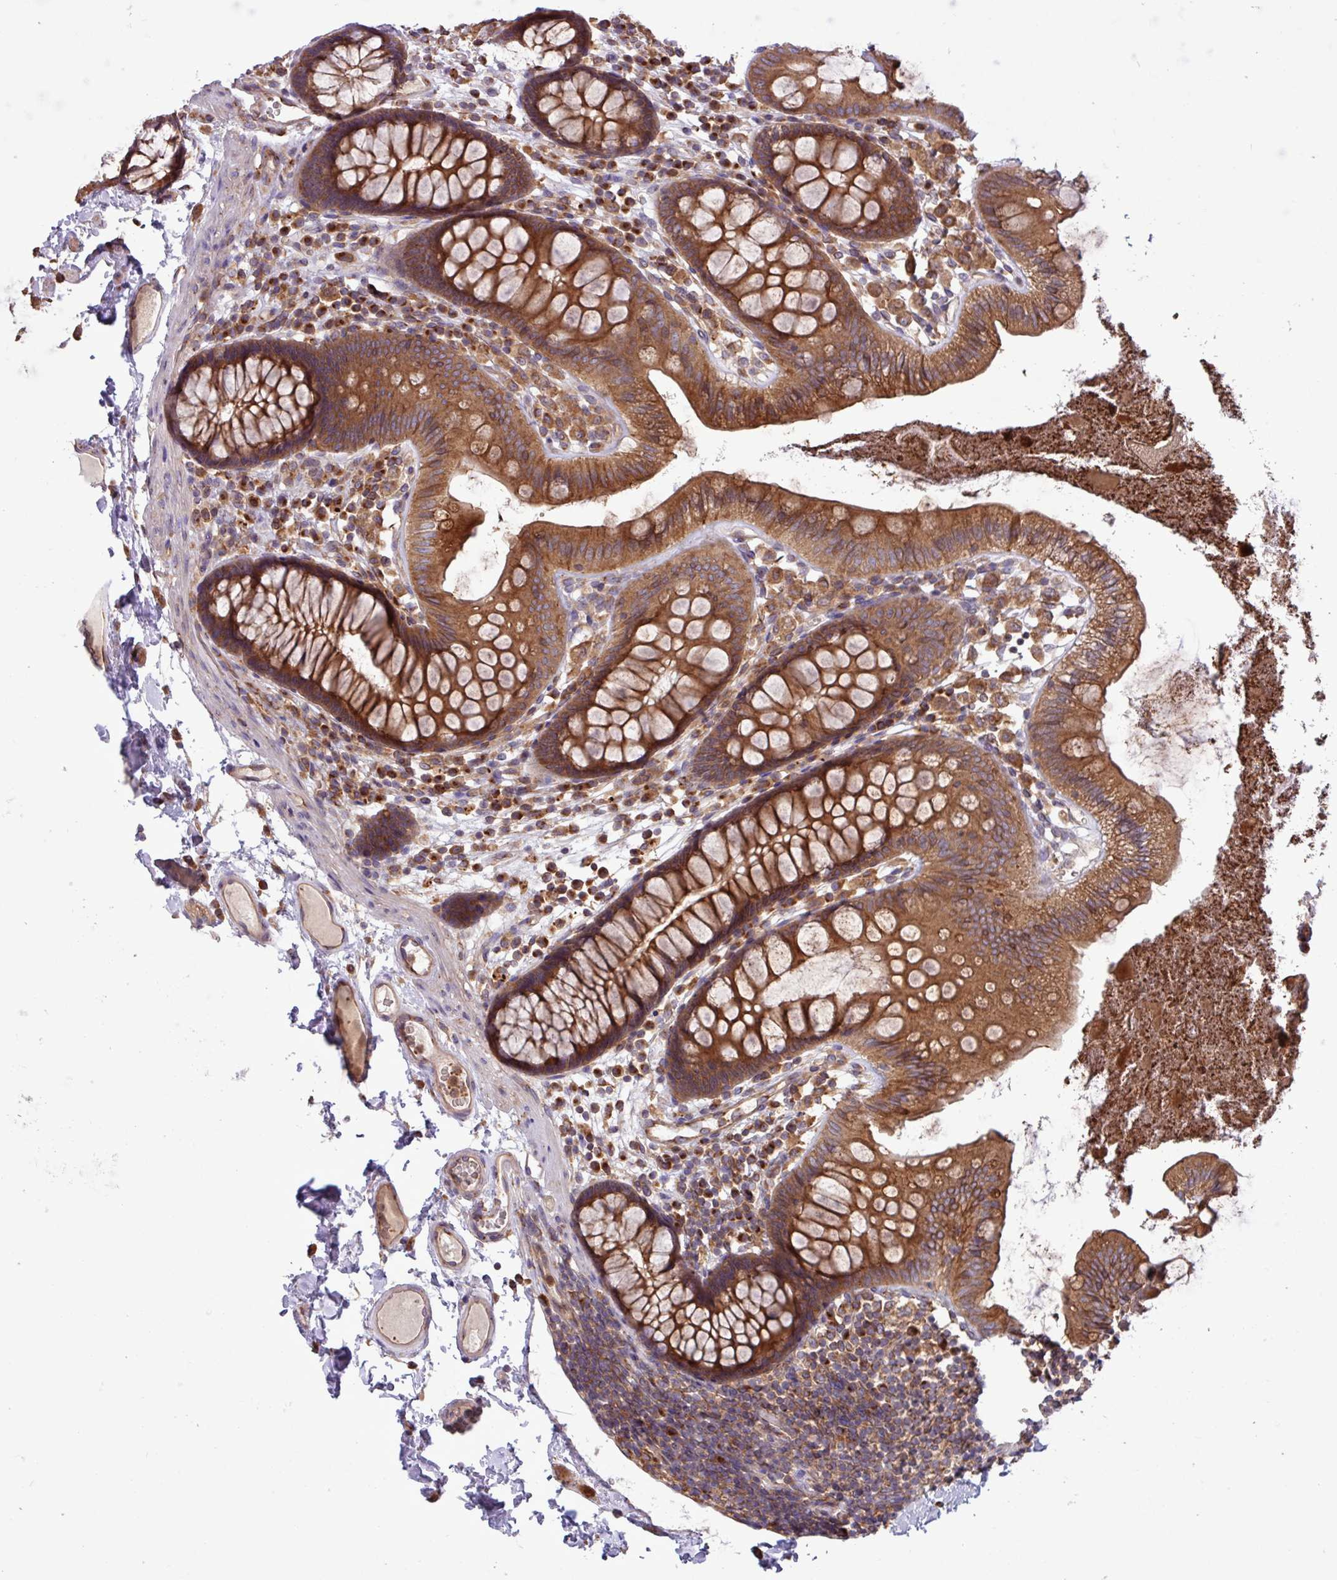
{"staining": {"intensity": "weak", "quantity": ">75%", "location": "cytoplasmic/membranous"}, "tissue": "colon", "cell_type": "Endothelial cells", "image_type": "normal", "snomed": [{"axis": "morphology", "description": "Normal tissue, NOS"}, {"axis": "topography", "description": "Colon"}], "caption": "Protein expression analysis of unremarkable colon exhibits weak cytoplasmic/membranous expression in approximately >75% of endothelial cells.", "gene": "RAB19", "patient": {"sex": "male", "age": 84}}